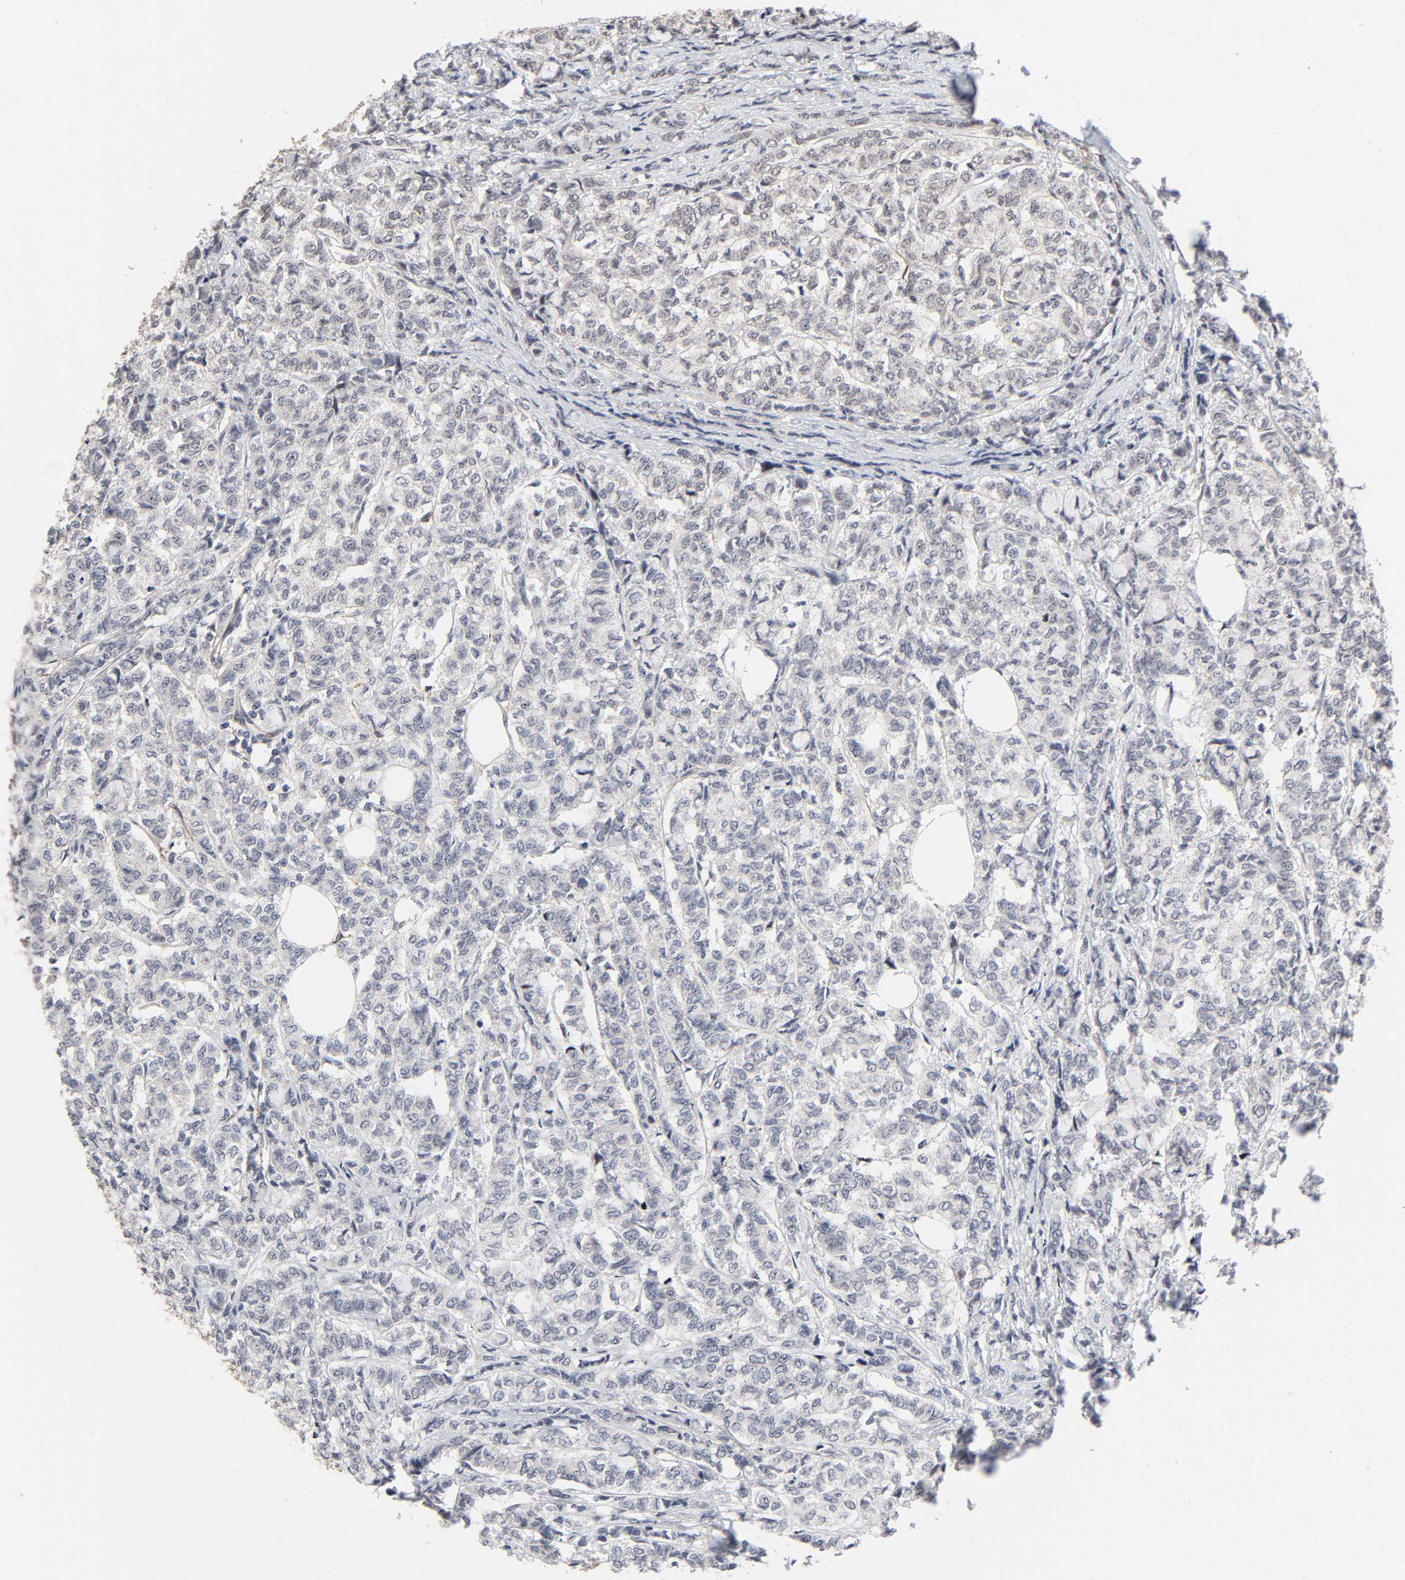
{"staining": {"intensity": "weak", "quantity": ">75%", "location": "nuclear"}, "tissue": "breast cancer", "cell_type": "Tumor cells", "image_type": "cancer", "snomed": [{"axis": "morphology", "description": "Lobular carcinoma"}, {"axis": "topography", "description": "Breast"}], "caption": "The histopathology image shows a brown stain indicating the presence of a protein in the nuclear of tumor cells in breast cancer.", "gene": "ZKSCAN8", "patient": {"sex": "female", "age": 60}}